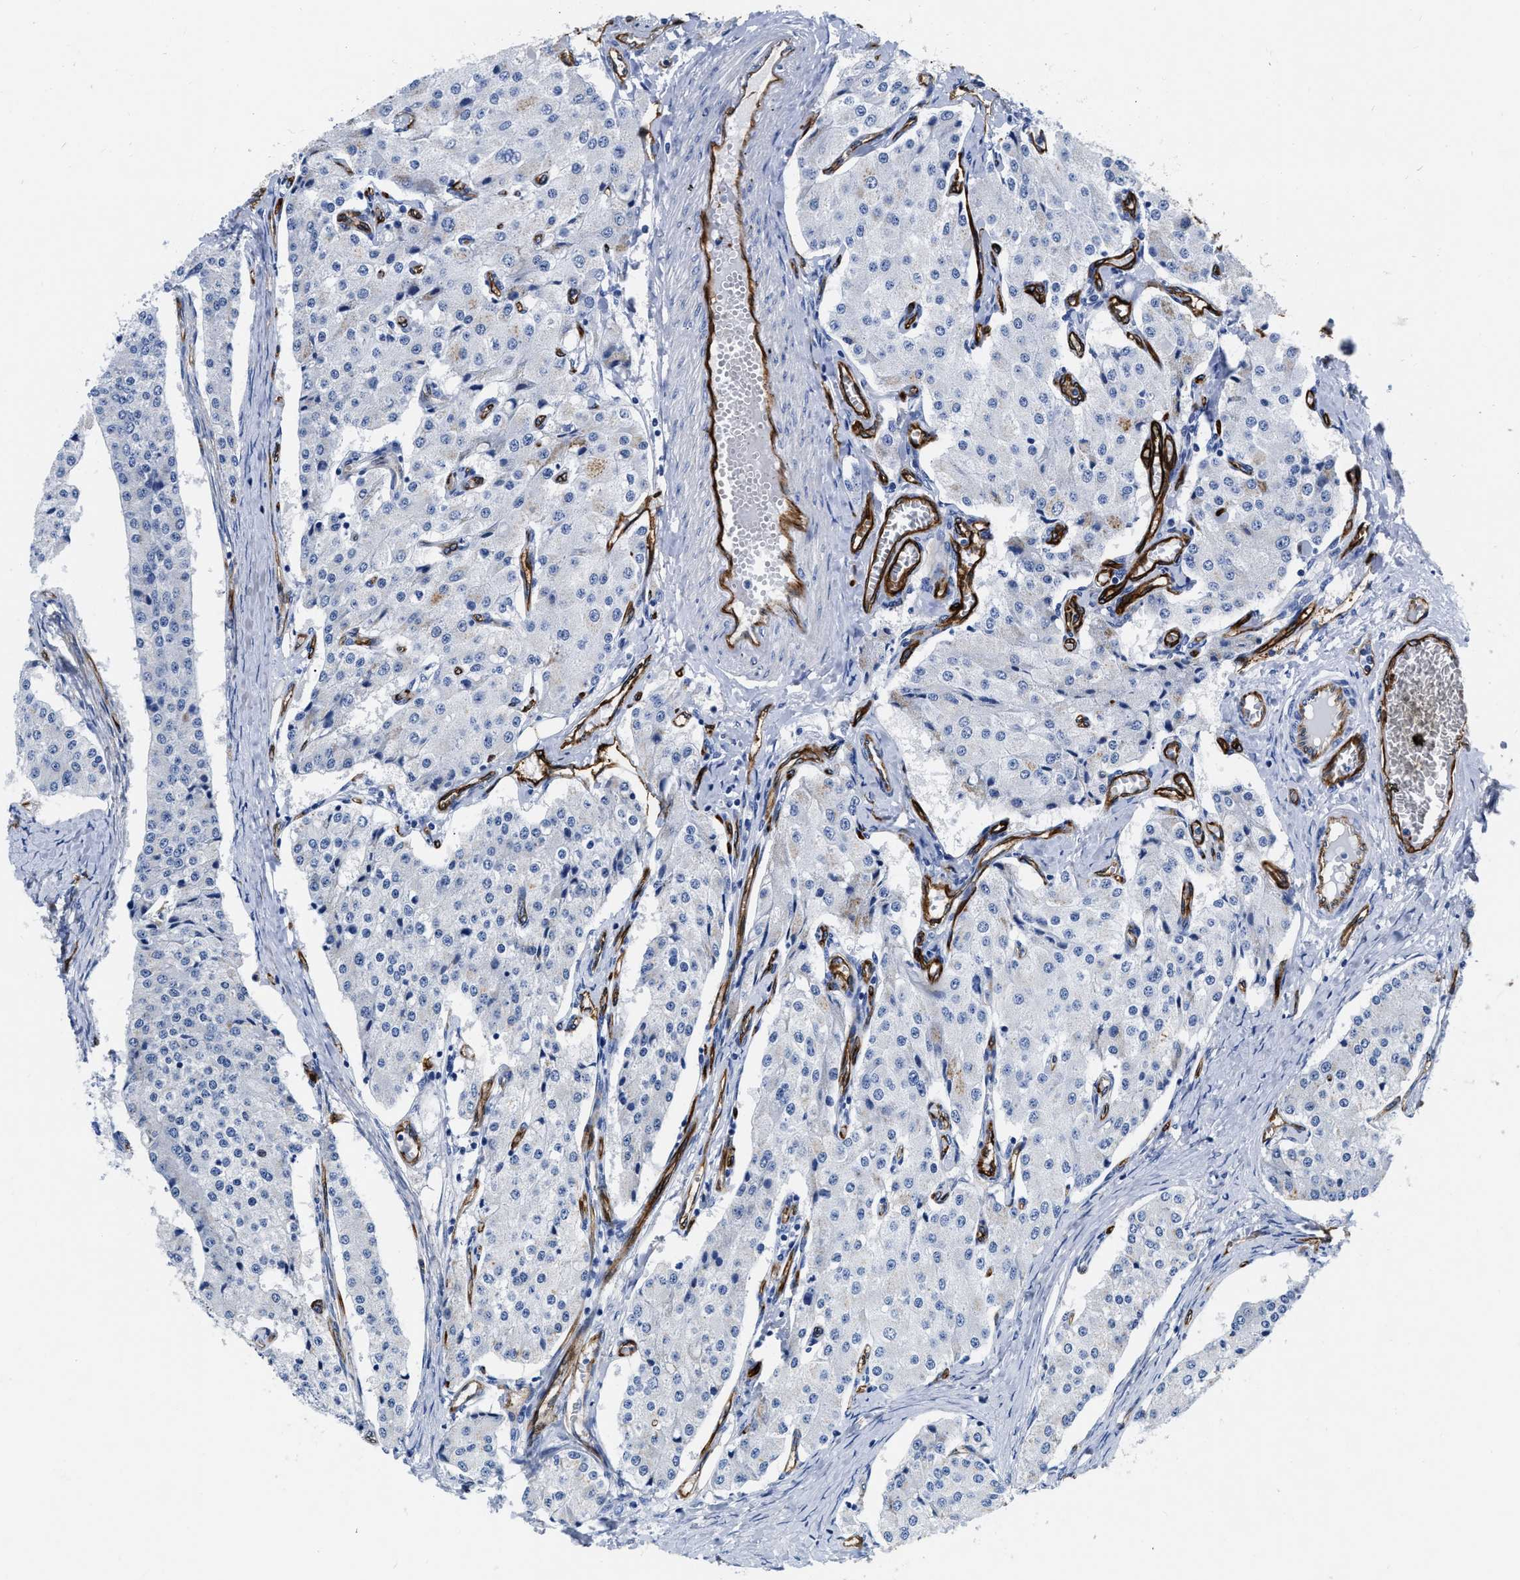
{"staining": {"intensity": "negative", "quantity": "none", "location": "none"}, "tissue": "carcinoid", "cell_type": "Tumor cells", "image_type": "cancer", "snomed": [{"axis": "morphology", "description": "Carcinoid, malignant, NOS"}, {"axis": "topography", "description": "Colon"}], "caption": "The immunohistochemistry (IHC) photomicrograph has no significant positivity in tumor cells of carcinoid tissue.", "gene": "TVP23B", "patient": {"sex": "female", "age": 52}}